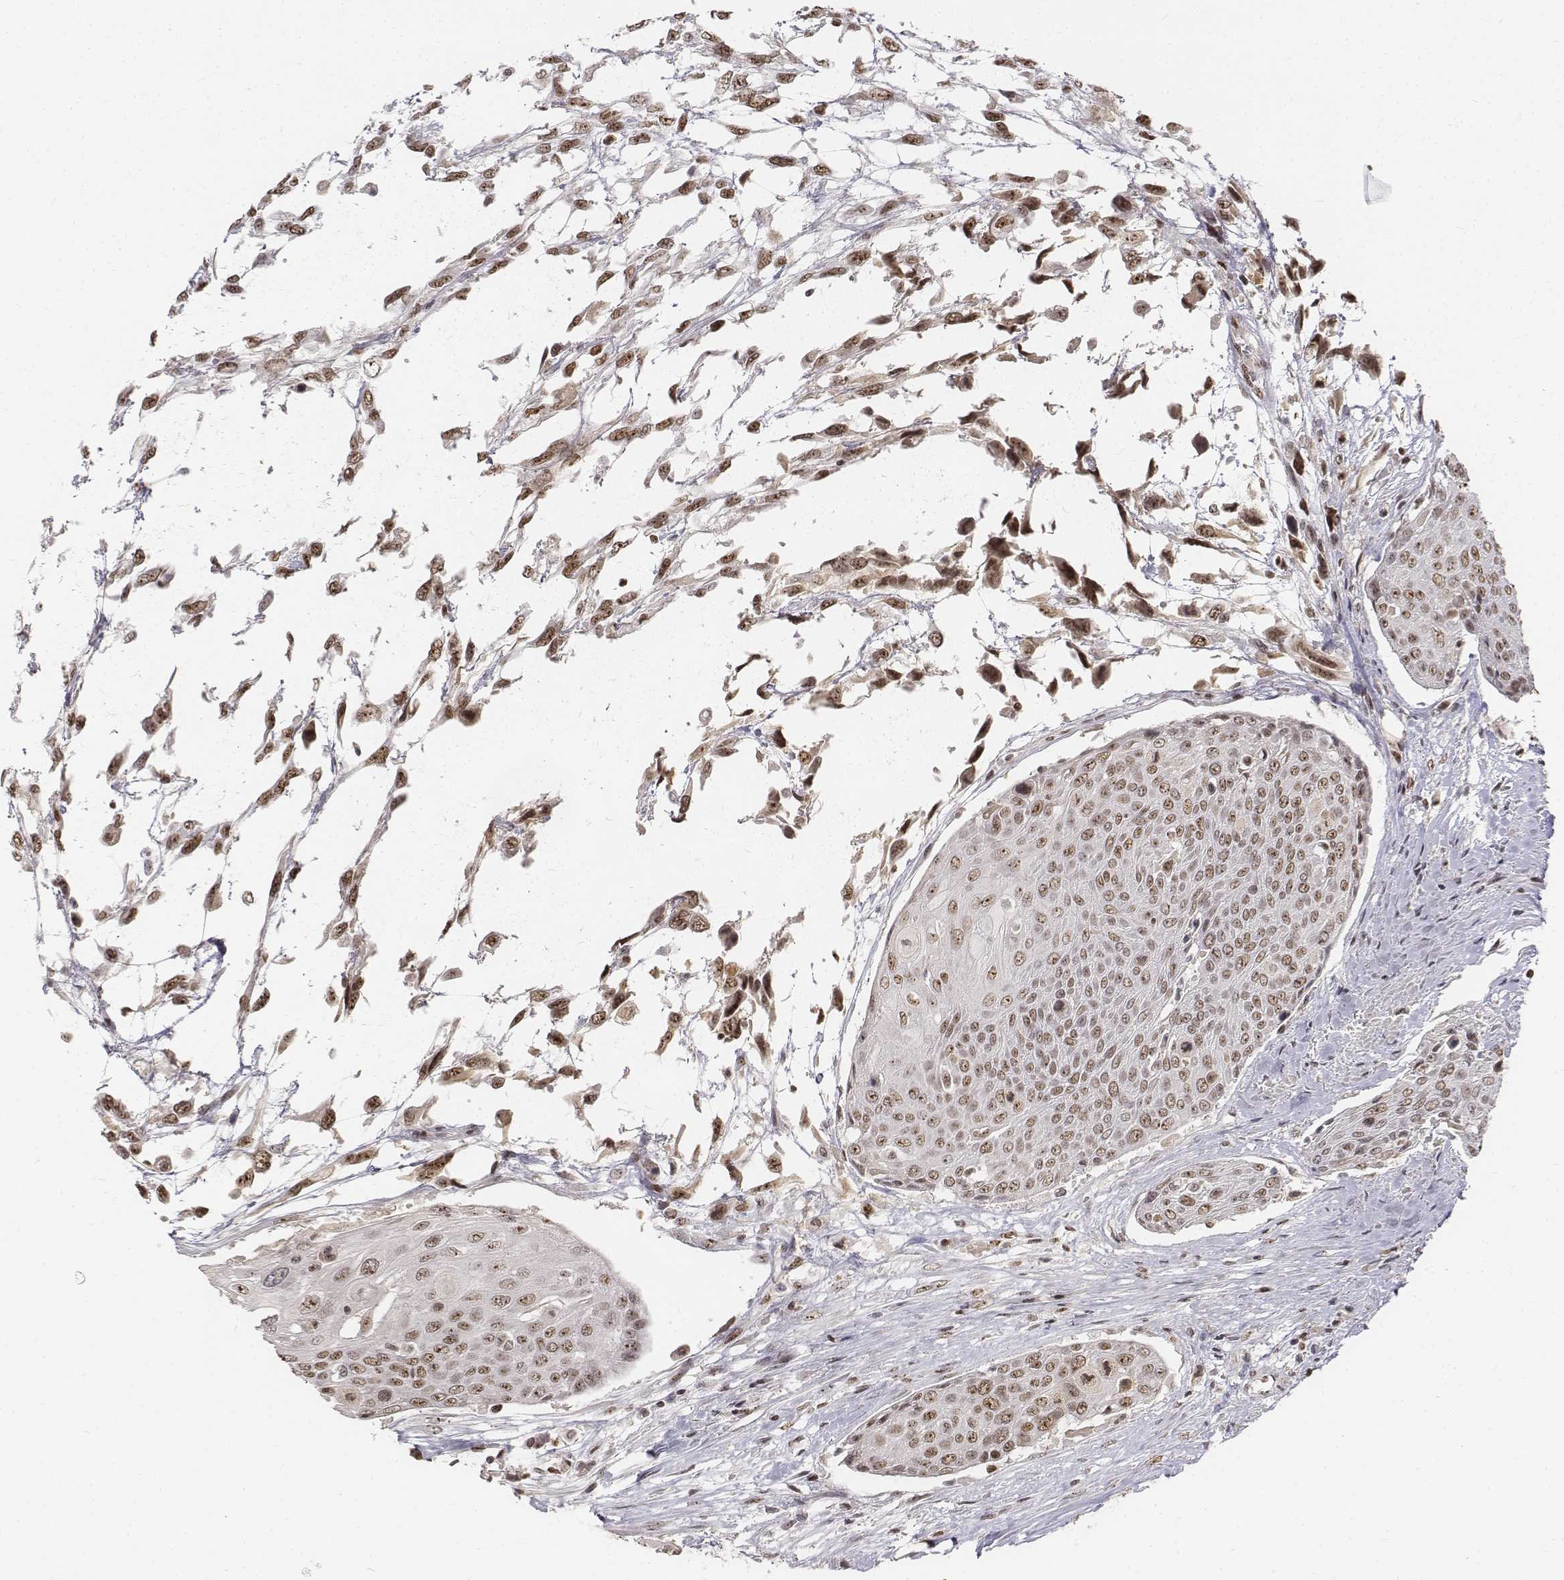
{"staining": {"intensity": "weak", "quantity": ">75%", "location": "nuclear"}, "tissue": "urothelial cancer", "cell_type": "Tumor cells", "image_type": "cancer", "snomed": [{"axis": "morphology", "description": "Urothelial carcinoma, High grade"}, {"axis": "topography", "description": "Urinary bladder"}], "caption": "Weak nuclear expression for a protein is seen in approximately >75% of tumor cells of high-grade urothelial carcinoma using IHC.", "gene": "PHF6", "patient": {"sex": "female", "age": 70}}